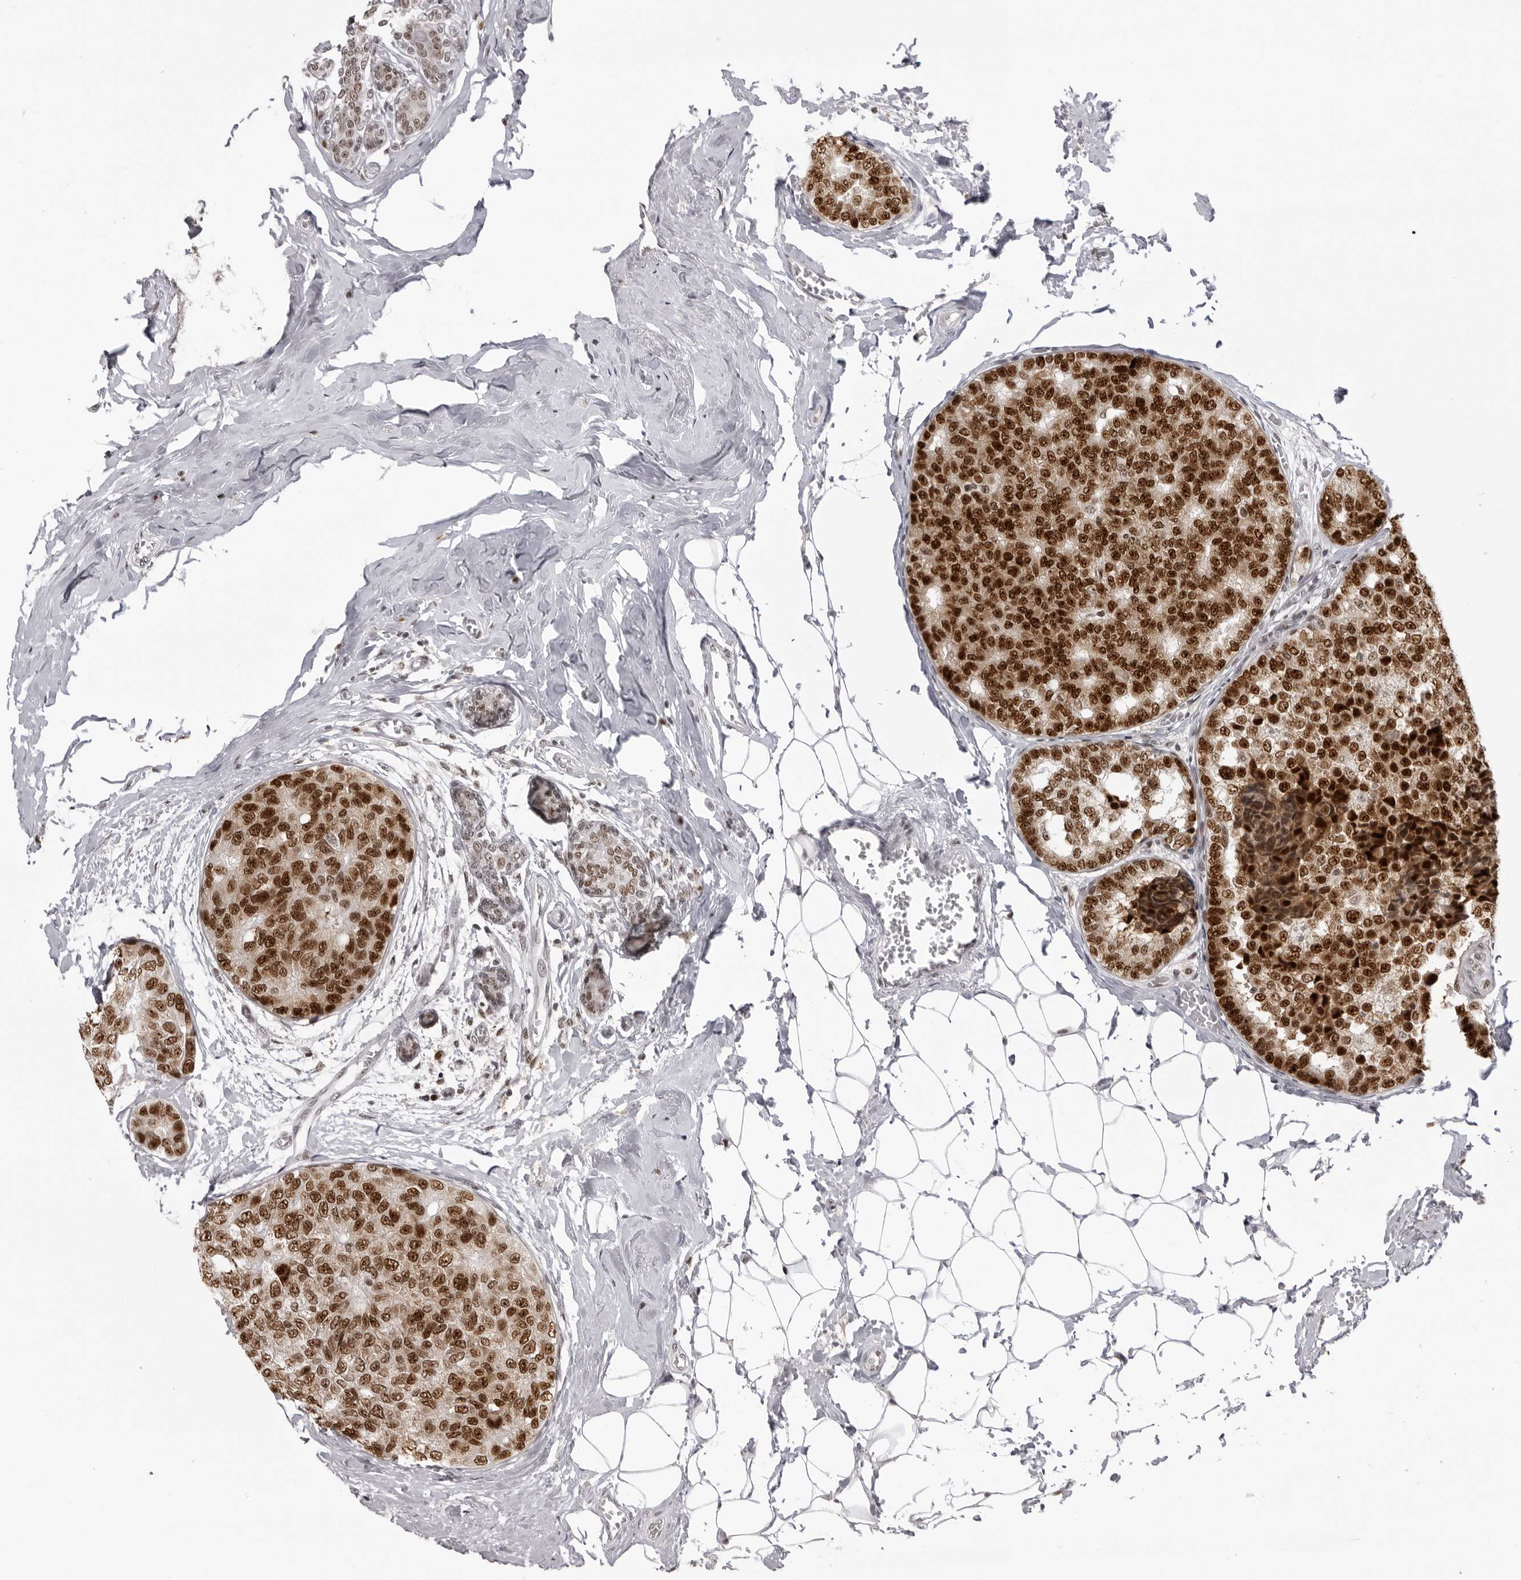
{"staining": {"intensity": "strong", "quantity": ">75%", "location": "nuclear"}, "tissue": "breast cancer", "cell_type": "Tumor cells", "image_type": "cancer", "snomed": [{"axis": "morphology", "description": "Normal tissue, NOS"}, {"axis": "morphology", "description": "Duct carcinoma"}, {"axis": "topography", "description": "Breast"}], "caption": "This is an image of immunohistochemistry staining of infiltrating ductal carcinoma (breast), which shows strong expression in the nuclear of tumor cells.", "gene": "HEXIM2", "patient": {"sex": "female", "age": 43}}